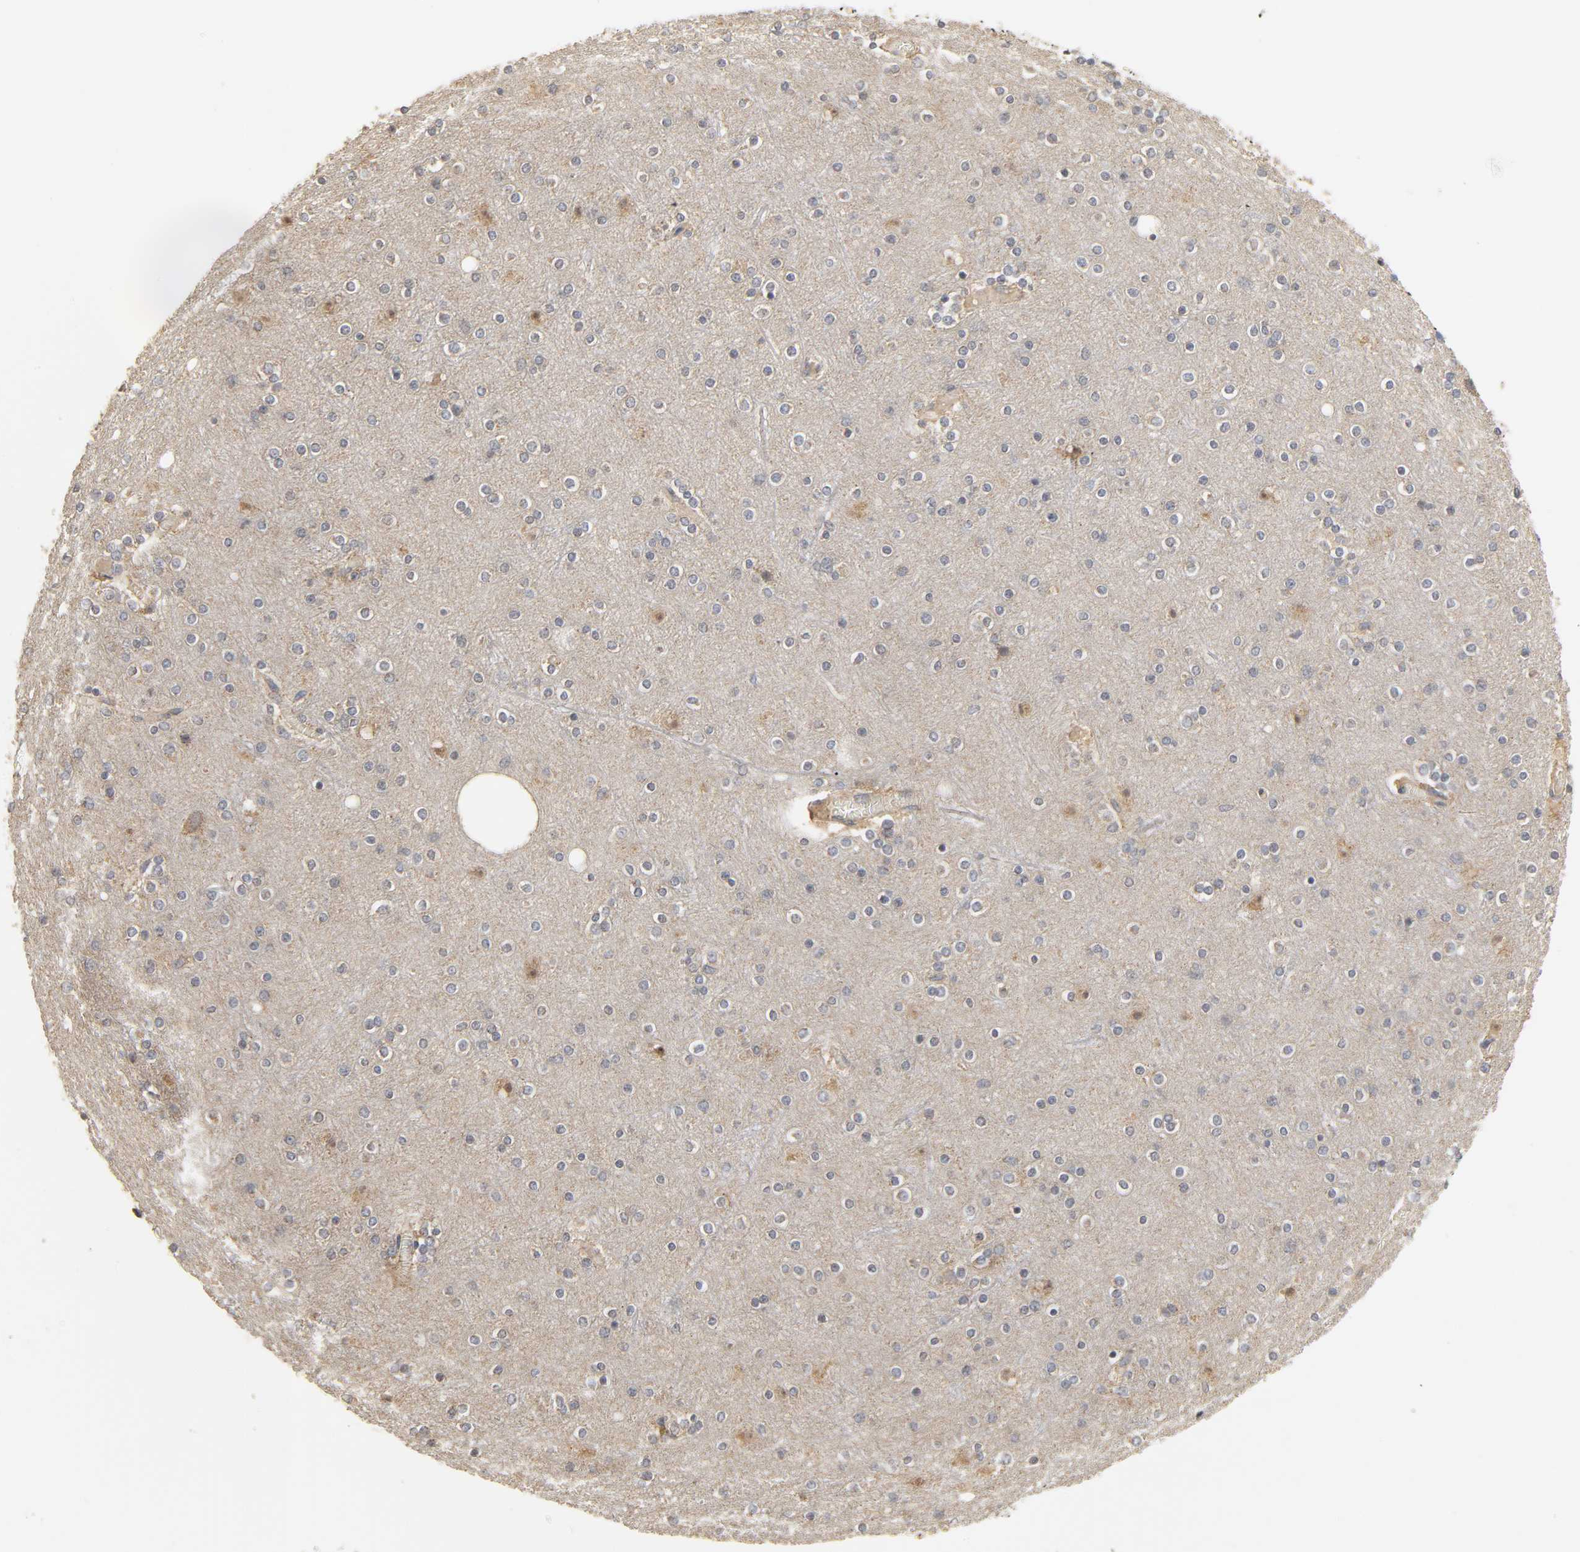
{"staining": {"intensity": "weak", "quantity": ">75%", "location": "cytoplasmic/membranous"}, "tissue": "cerebral cortex", "cell_type": "Endothelial cells", "image_type": "normal", "snomed": [{"axis": "morphology", "description": "Normal tissue, NOS"}, {"axis": "topography", "description": "Cerebral cortex"}], "caption": "An immunohistochemistry micrograph of normal tissue is shown. Protein staining in brown highlights weak cytoplasmic/membranous positivity in cerebral cortex within endothelial cells.", "gene": "CLEC4E", "patient": {"sex": "female", "age": 54}}